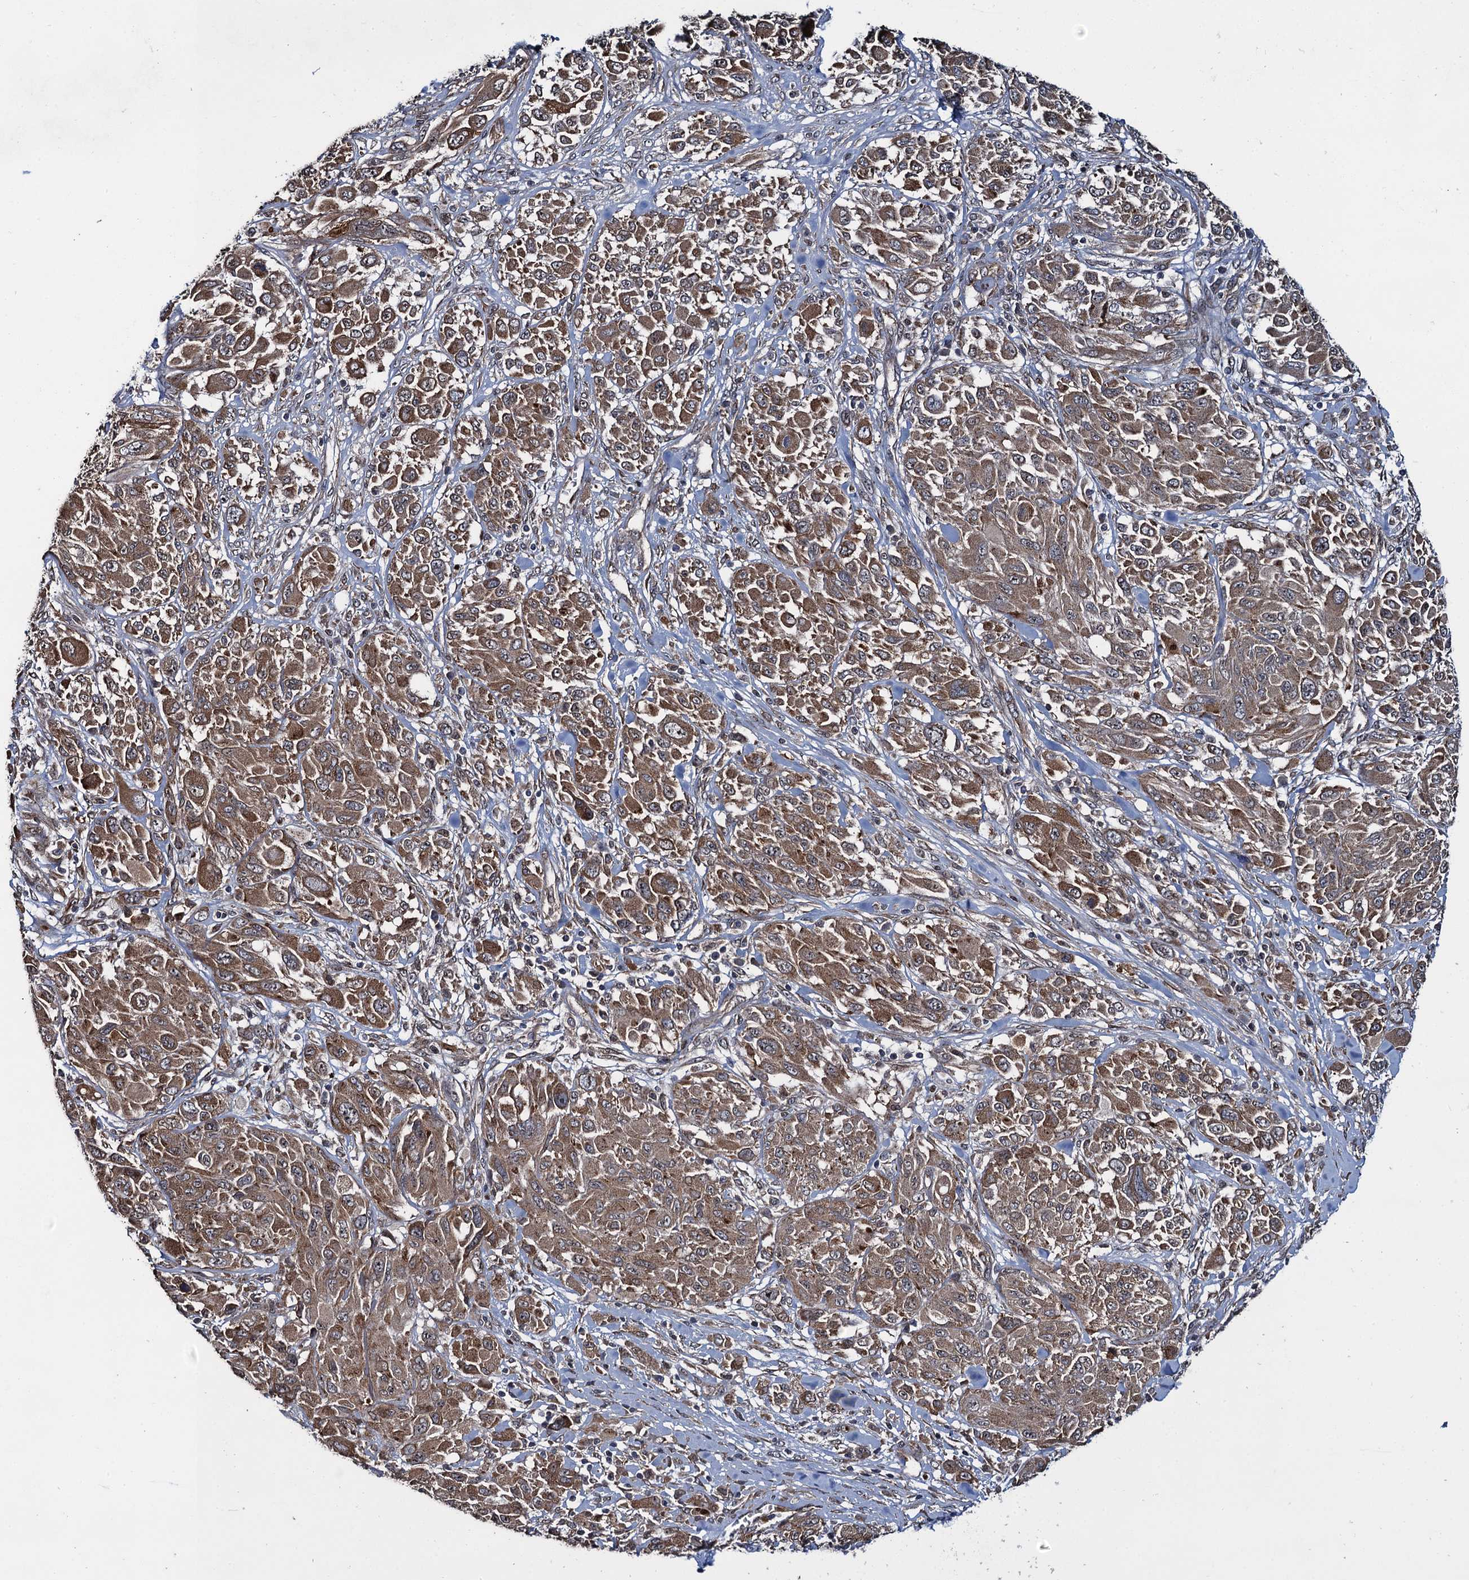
{"staining": {"intensity": "moderate", "quantity": ">75%", "location": "cytoplasmic/membranous"}, "tissue": "melanoma", "cell_type": "Tumor cells", "image_type": "cancer", "snomed": [{"axis": "morphology", "description": "Malignant melanoma, NOS"}, {"axis": "topography", "description": "Skin"}], "caption": "About >75% of tumor cells in human melanoma reveal moderate cytoplasmic/membranous protein positivity as visualized by brown immunohistochemical staining.", "gene": "EVX2", "patient": {"sex": "female", "age": 91}}